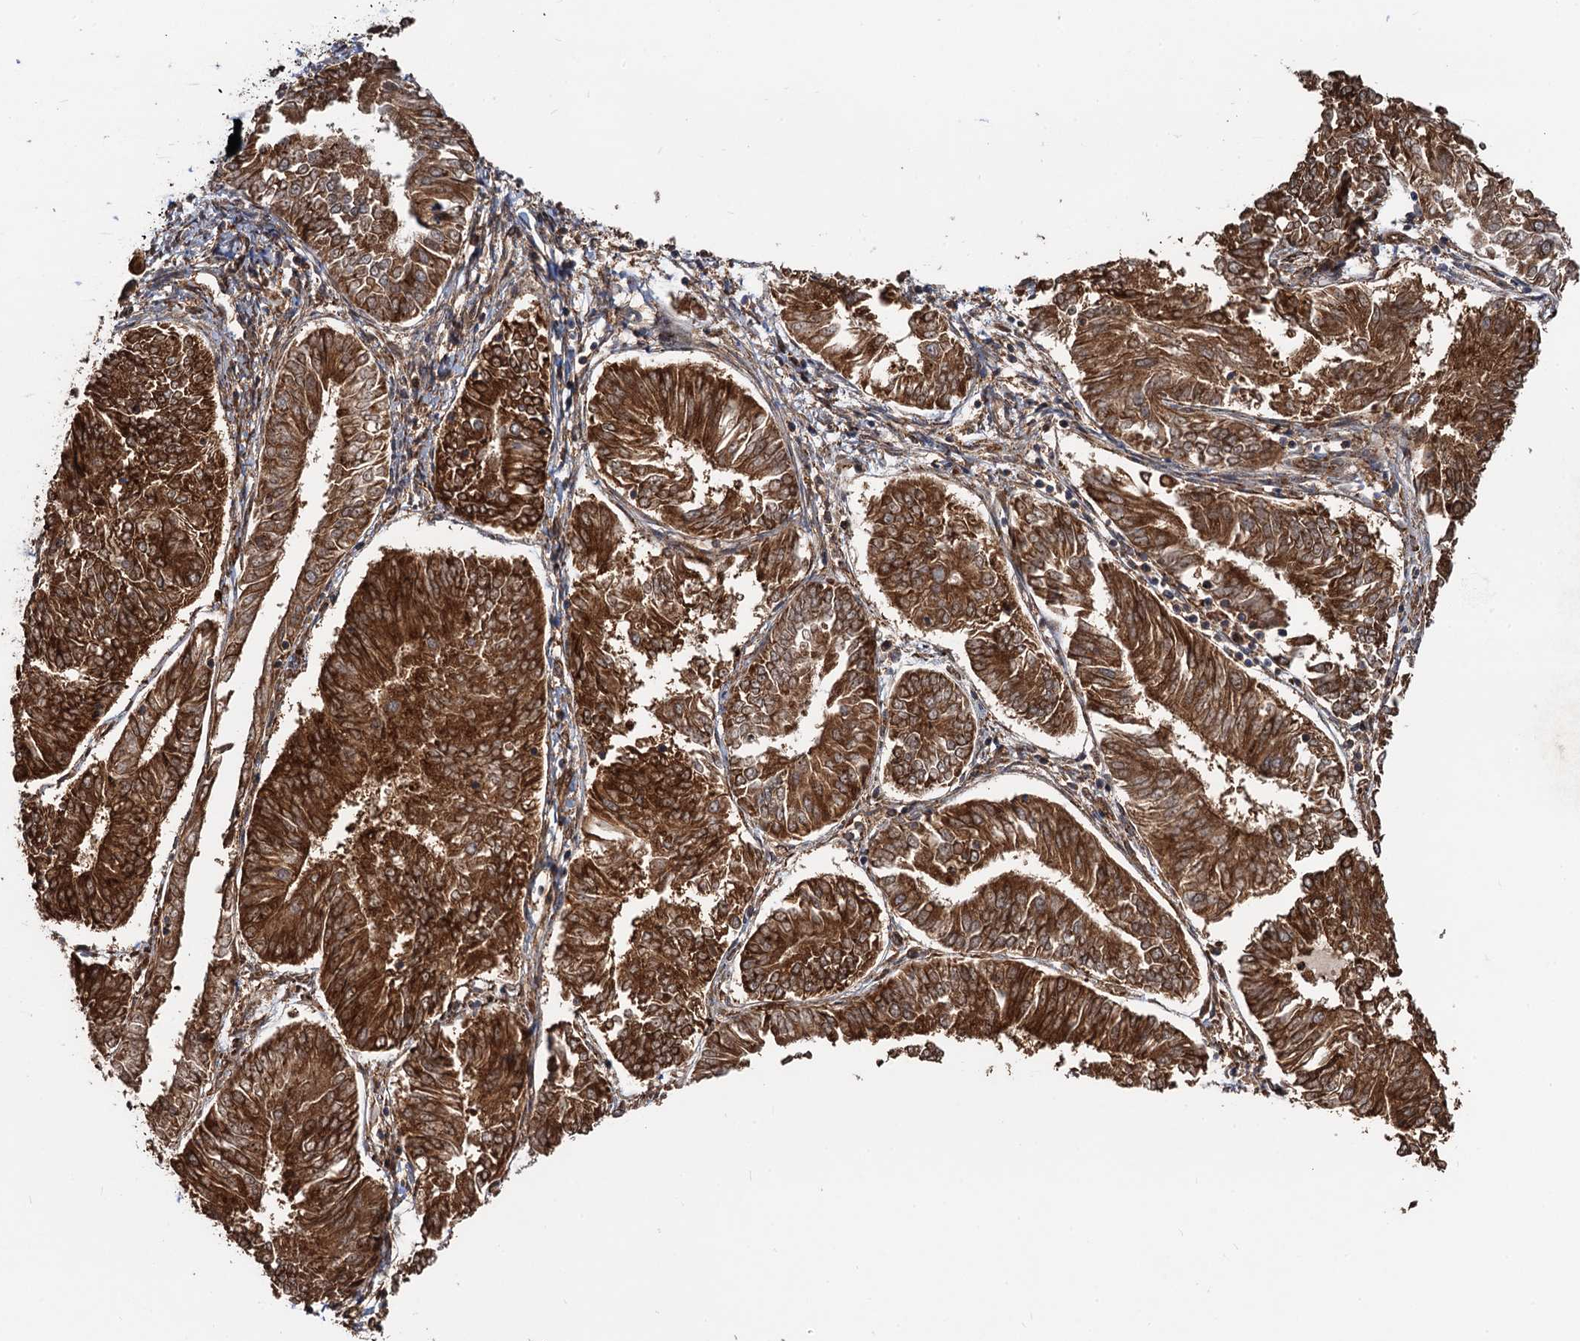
{"staining": {"intensity": "strong", "quantity": ">75%", "location": "cytoplasmic/membranous"}, "tissue": "endometrial cancer", "cell_type": "Tumor cells", "image_type": "cancer", "snomed": [{"axis": "morphology", "description": "Adenocarcinoma, NOS"}, {"axis": "topography", "description": "Endometrium"}], "caption": "Protein analysis of adenocarcinoma (endometrial) tissue shows strong cytoplasmic/membranous positivity in about >75% of tumor cells.", "gene": "SNRNP25", "patient": {"sex": "female", "age": 58}}